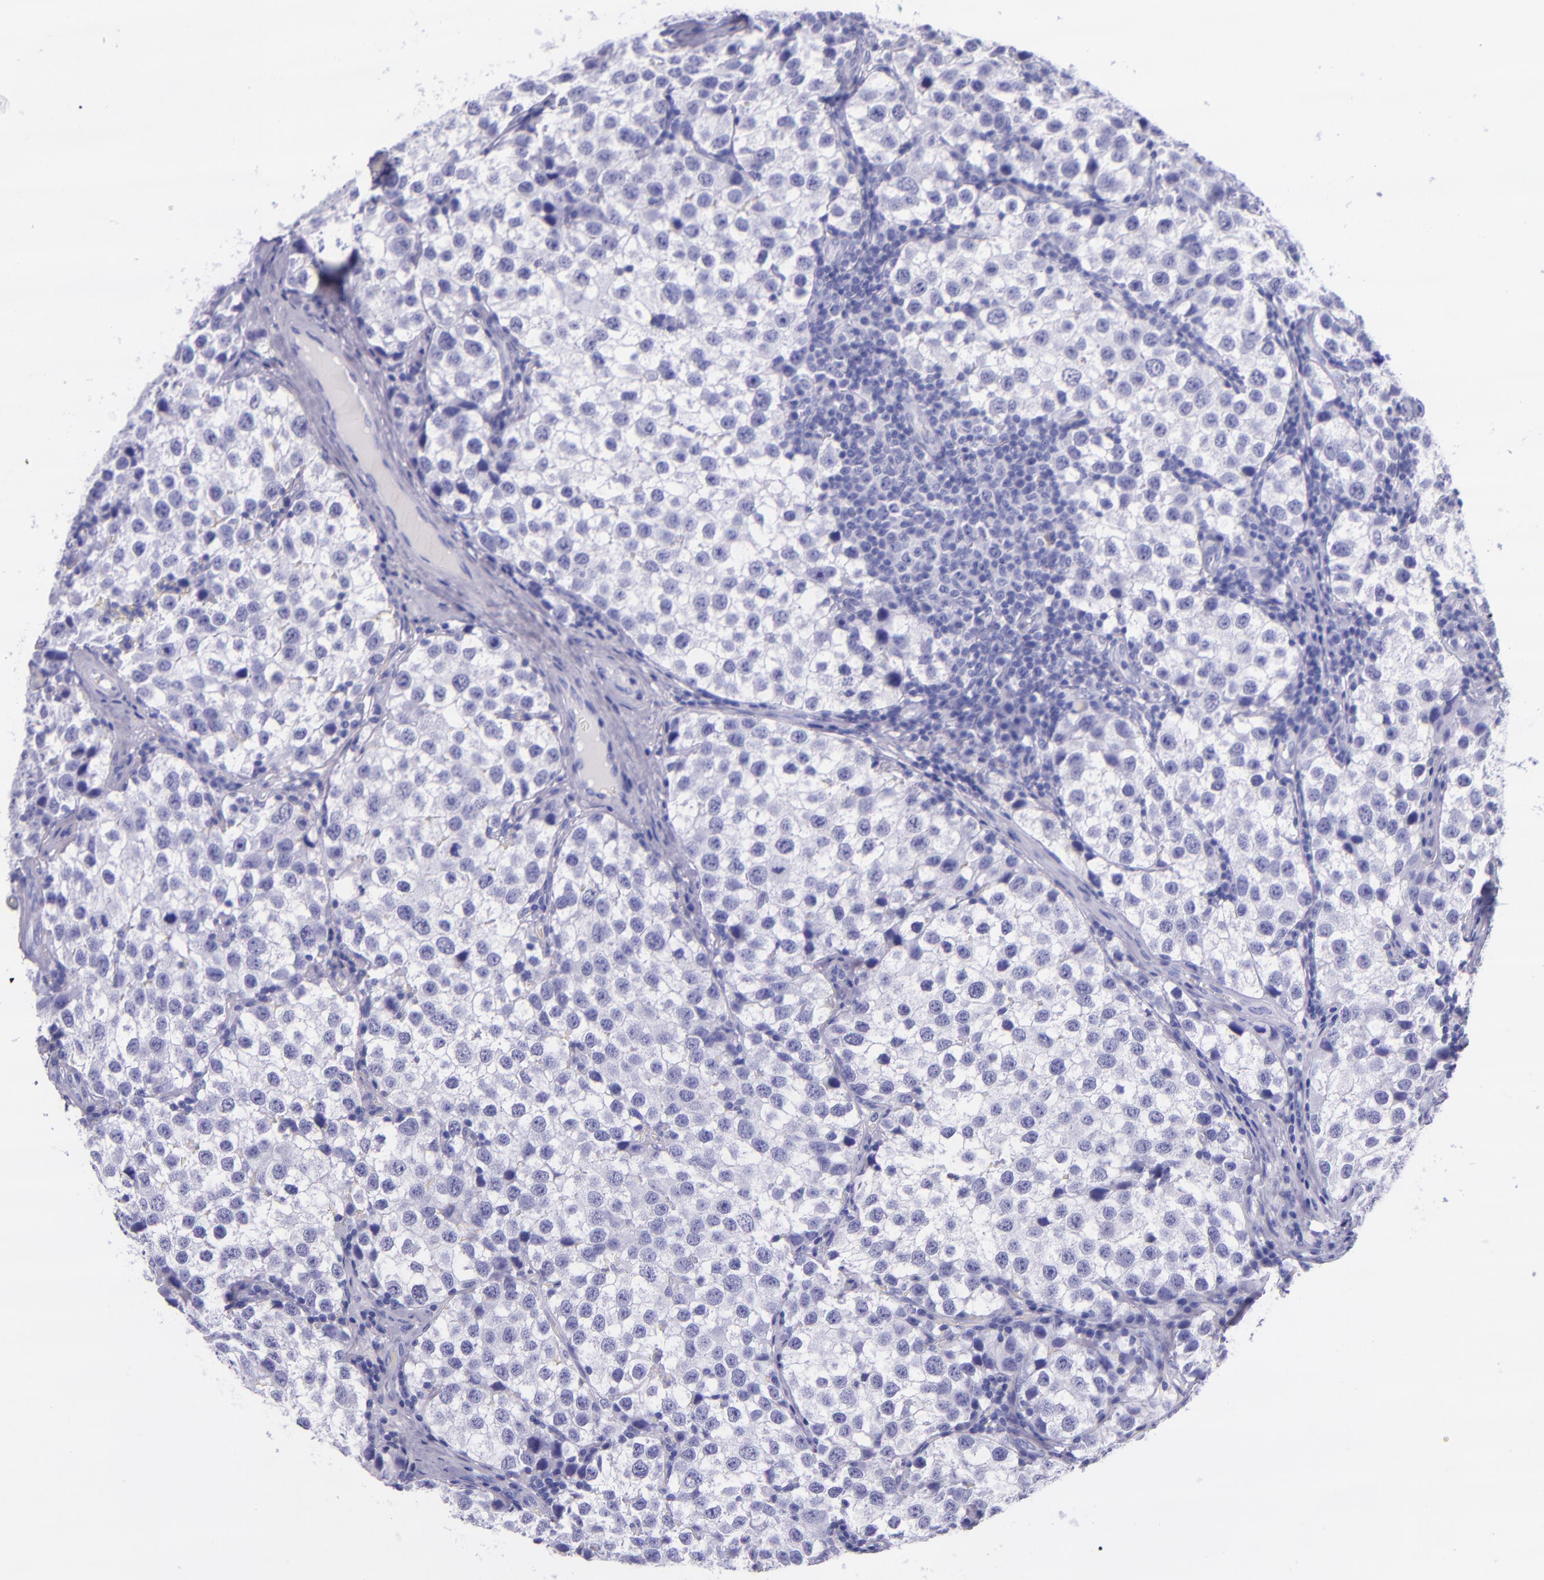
{"staining": {"intensity": "negative", "quantity": "none", "location": "none"}, "tissue": "testis cancer", "cell_type": "Tumor cells", "image_type": "cancer", "snomed": [{"axis": "morphology", "description": "Seminoma, NOS"}, {"axis": "topography", "description": "Testis"}], "caption": "This is an immunohistochemistry histopathology image of human testis seminoma. There is no staining in tumor cells.", "gene": "MBP", "patient": {"sex": "male", "age": 39}}